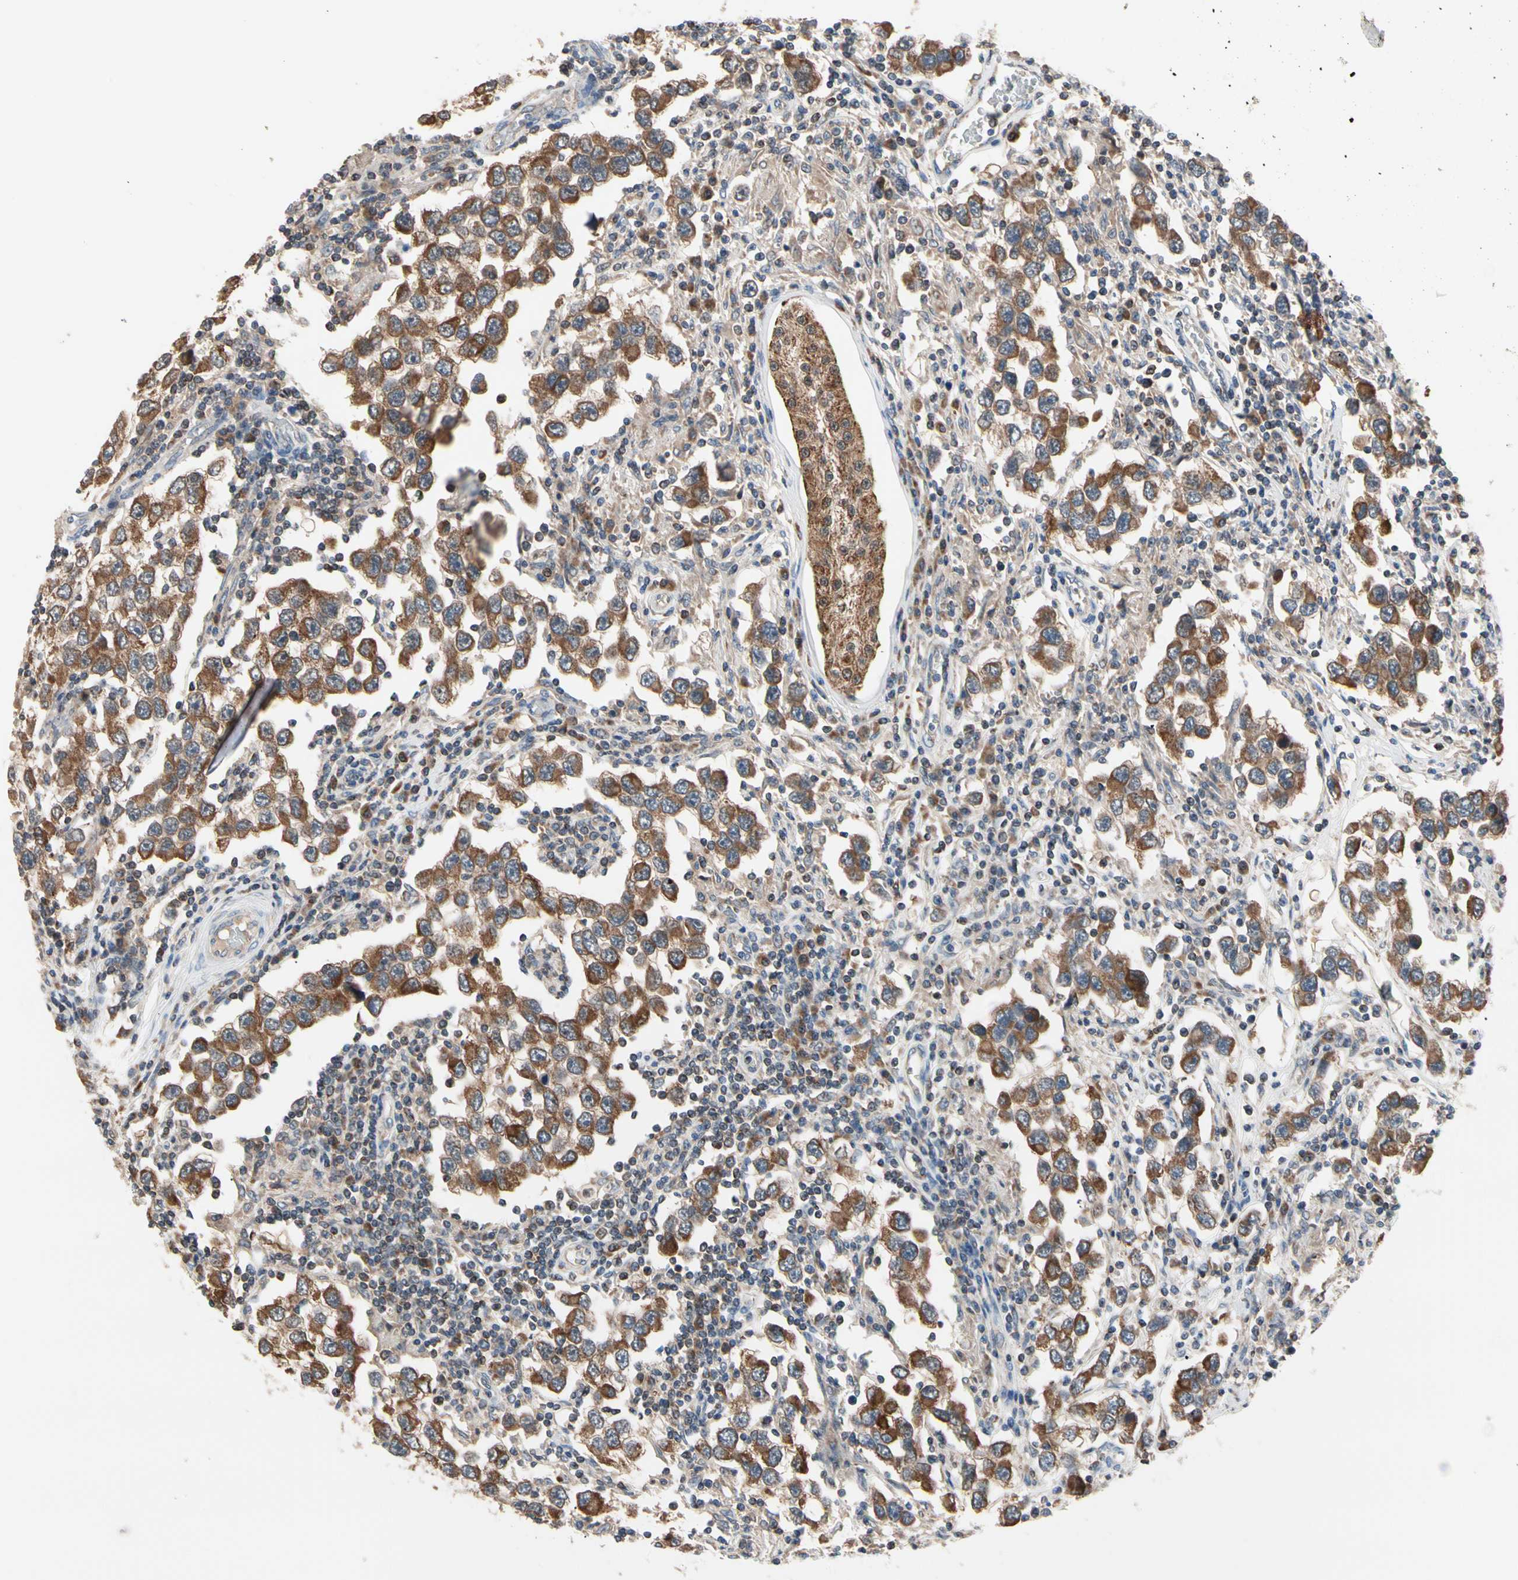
{"staining": {"intensity": "strong", "quantity": ">75%", "location": "cytoplasmic/membranous"}, "tissue": "testis cancer", "cell_type": "Tumor cells", "image_type": "cancer", "snomed": [{"axis": "morphology", "description": "Carcinoma, Embryonal, NOS"}, {"axis": "topography", "description": "Testis"}], "caption": "Testis cancer (embryonal carcinoma) tissue reveals strong cytoplasmic/membranous positivity in approximately >75% of tumor cells, visualized by immunohistochemistry.", "gene": "MTHFS", "patient": {"sex": "male", "age": 21}}